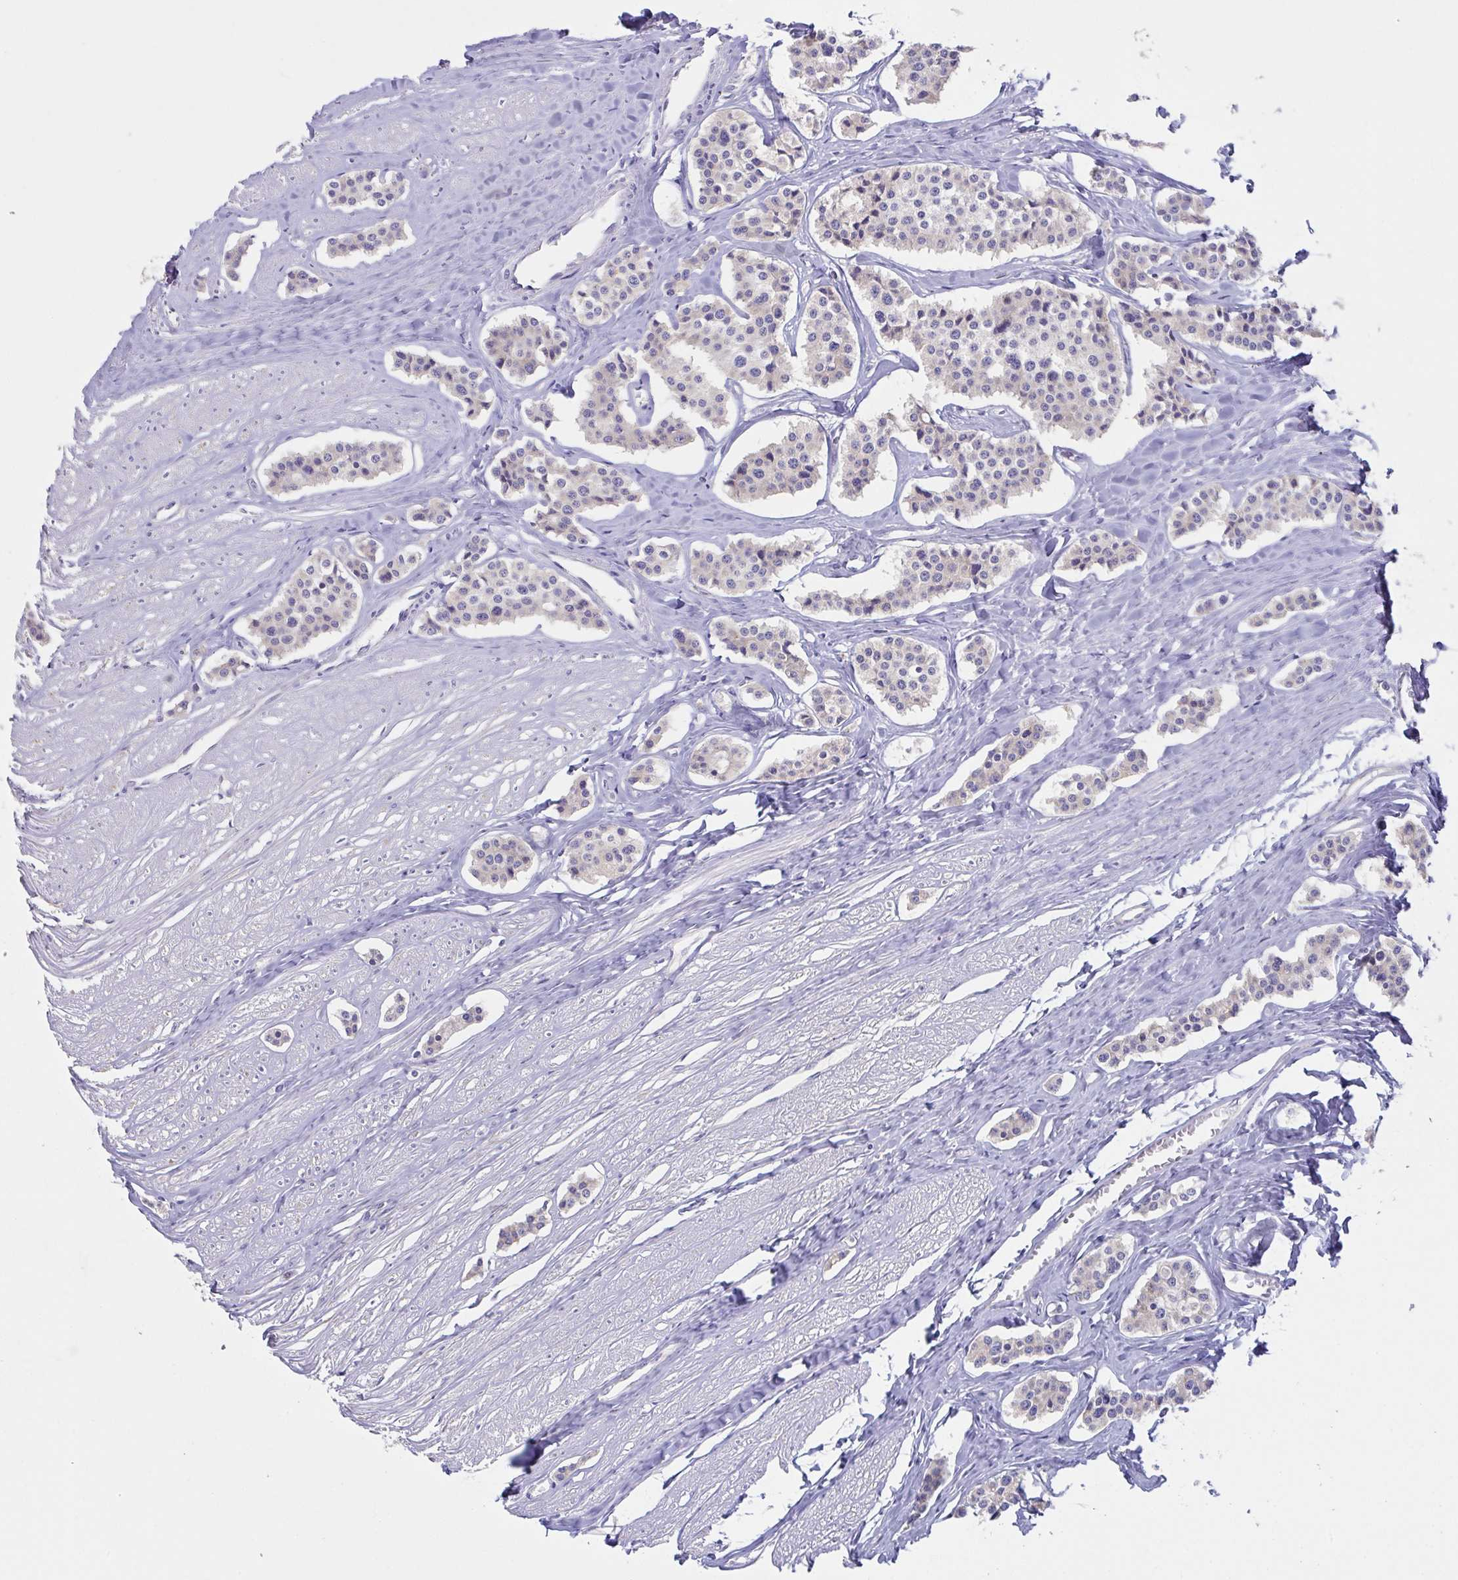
{"staining": {"intensity": "moderate", "quantity": "<25%", "location": "cytoplasmic/membranous"}, "tissue": "carcinoid", "cell_type": "Tumor cells", "image_type": "cancer", "snomed": [{"axis": "morphology", "description": "Carcinoid, malignant, NOS"}, {"axis": "topography", "description": "Small intestine"}], "caption": "Tumor cells reveal moderate cytoplasmic/membranous expression in approximately <25% of cells in carcinoid.", "gene": "YARS2", "patient": {"sex": "male", "age": 60}}